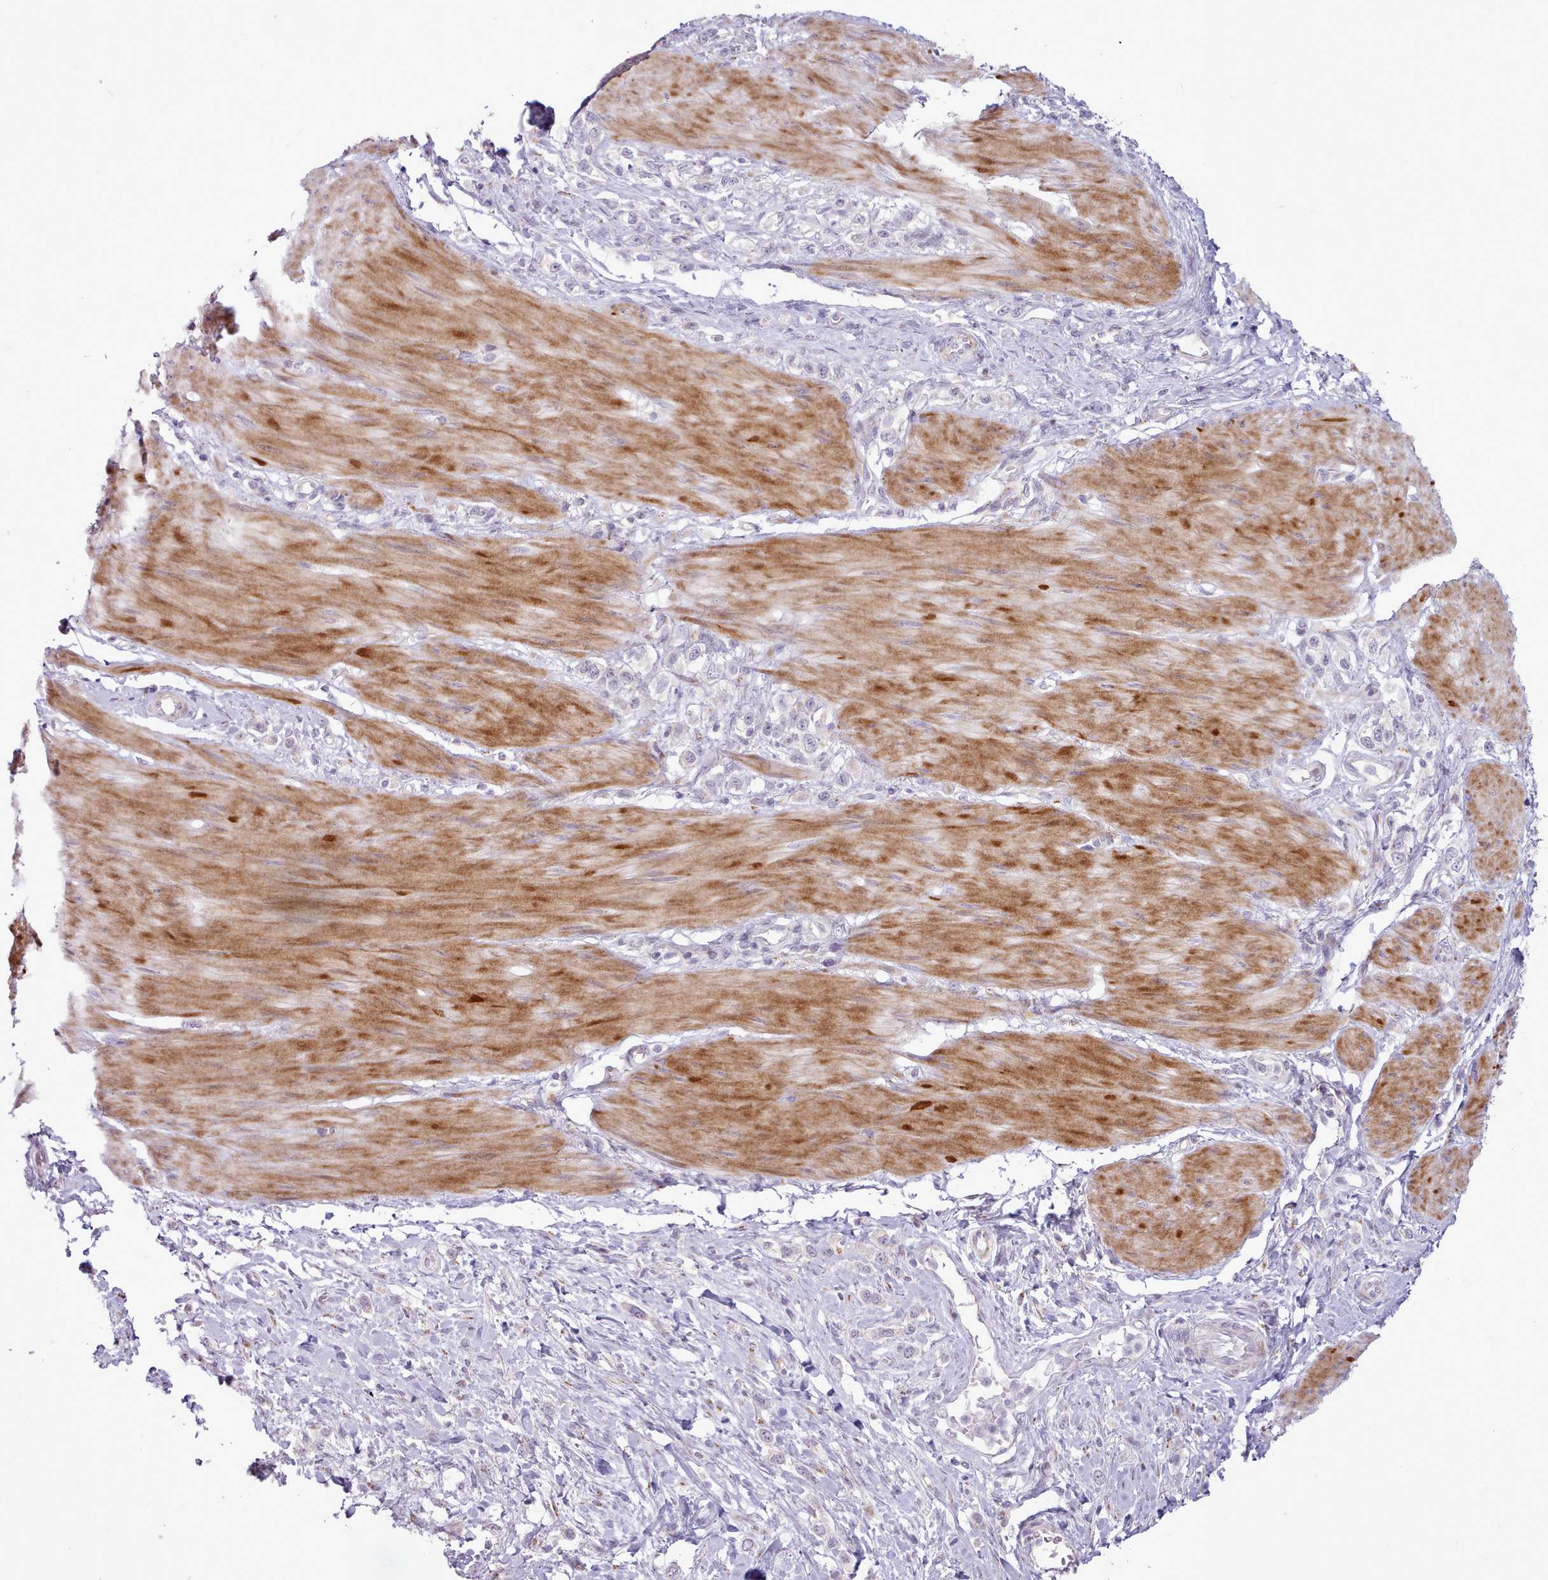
{"staining": {"intensity": "negative", "quantity": "none", "location": "none"}, "tissue": "stomach cancer", "cell_type": "Tumor cells", "image_type": "cancer", "snomed": [{"axis": "morphology", "description": "Adenocarcinoma, NOS"}, {"axis": "topography", "description": "Stomach"}], "caption": "High power microscopy micrograph of an immunohistochemistry histopathology image of stomach cancer (adenocarcinoma), revealing no significant positivity in tumor cells.", "gene": "PPP3R2", "patient": {"sex": "female", "age": 65}}